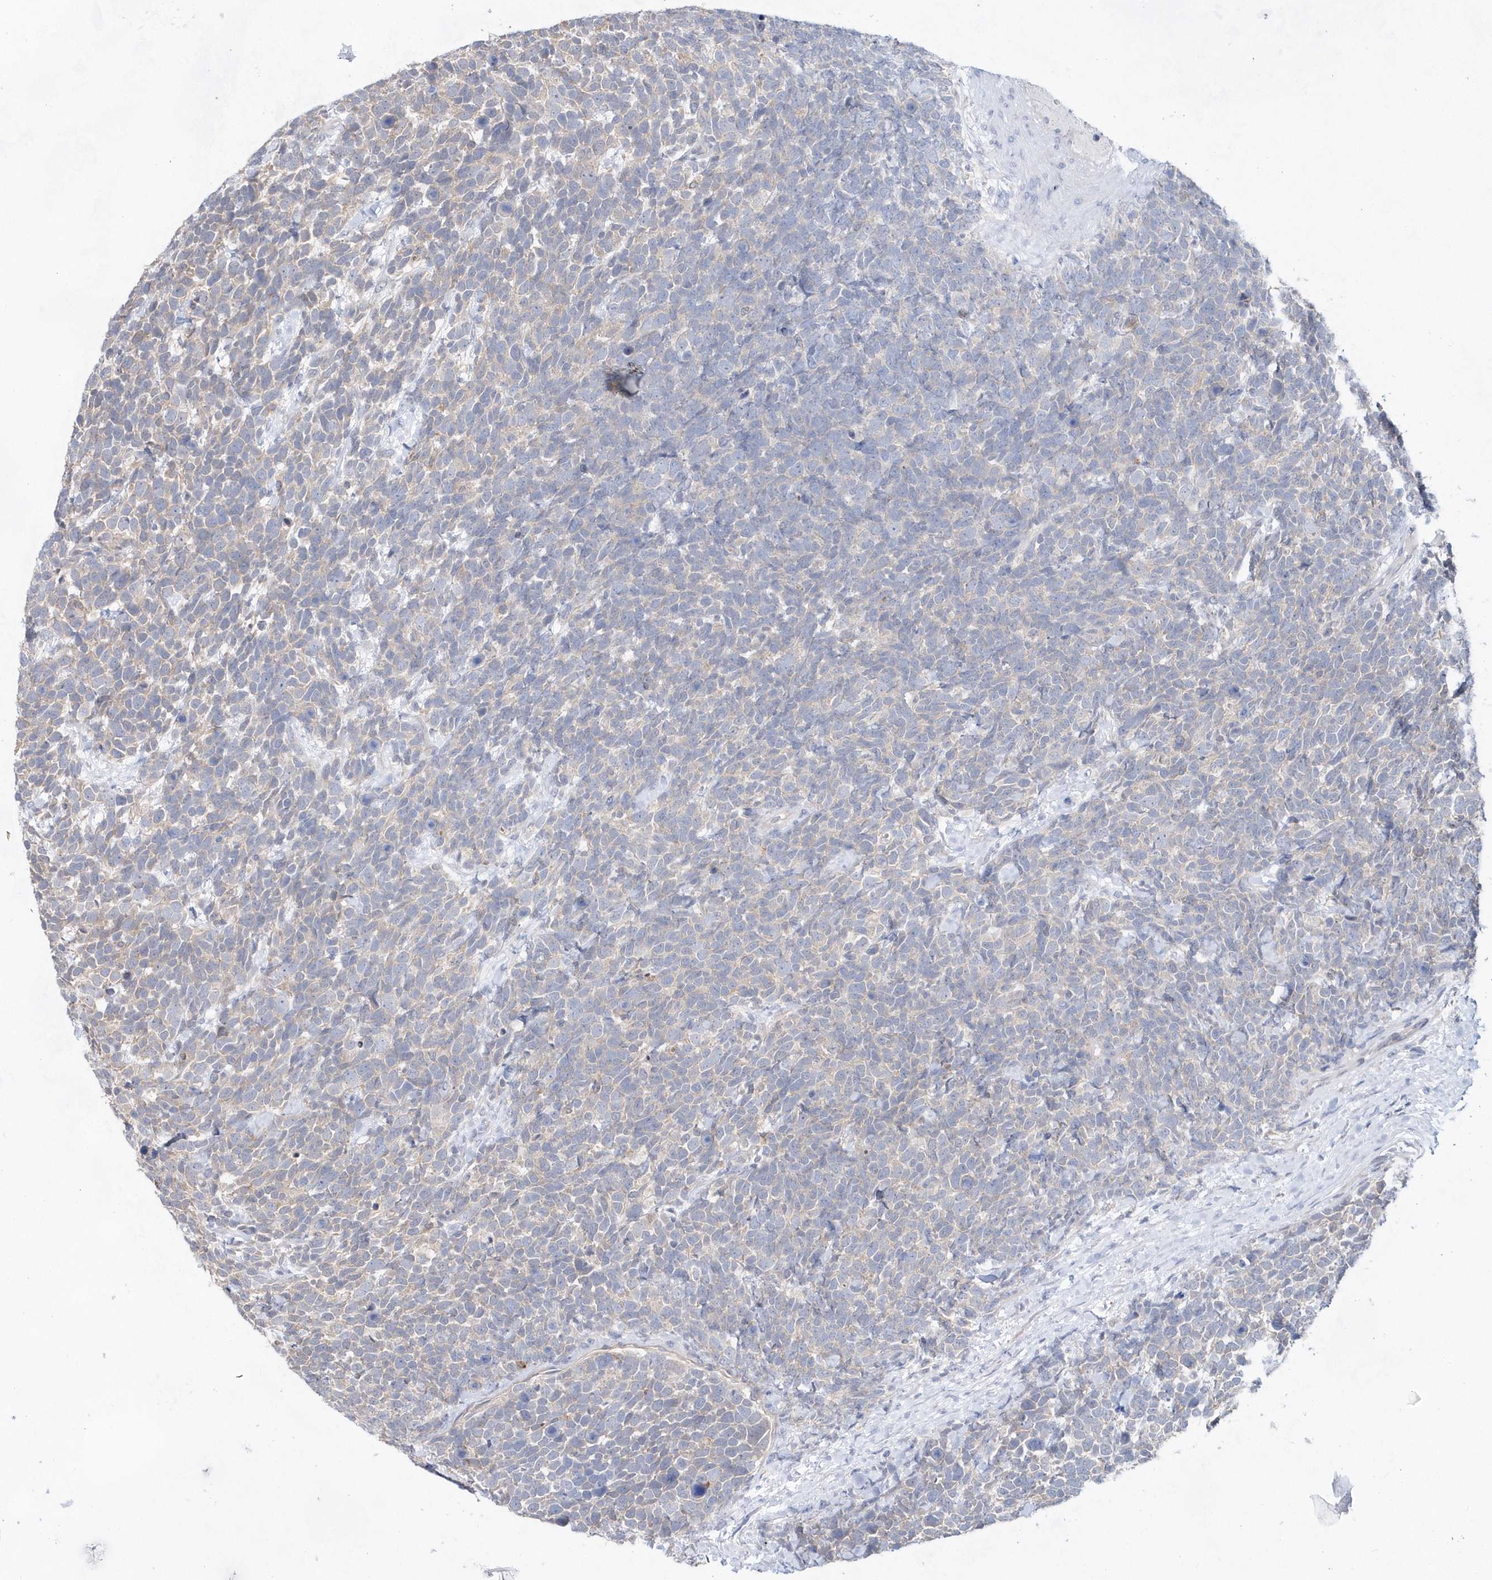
{"staining": {"intensity": "negative", "quantity": "none", "location": "none"}, "tissue": "urothelial cancer", "cell_type": "Tumor cells", "image_type": "cancer", "snomed": [{"axis": "morphology", "description": "Urothelial carcinoma, High grade"}, {"axis": "topography", "description": "Urinary bladder"}], "caption": "Immunohistochemical staining of urothelial cancer exhibits no significant expression in tumor cells. (DAB (3,3'-diaminobenzidine) IHC with hematoxylin counter stain).", "gene": "BDH2", "patient": {"sex": "female", "age": 82}}